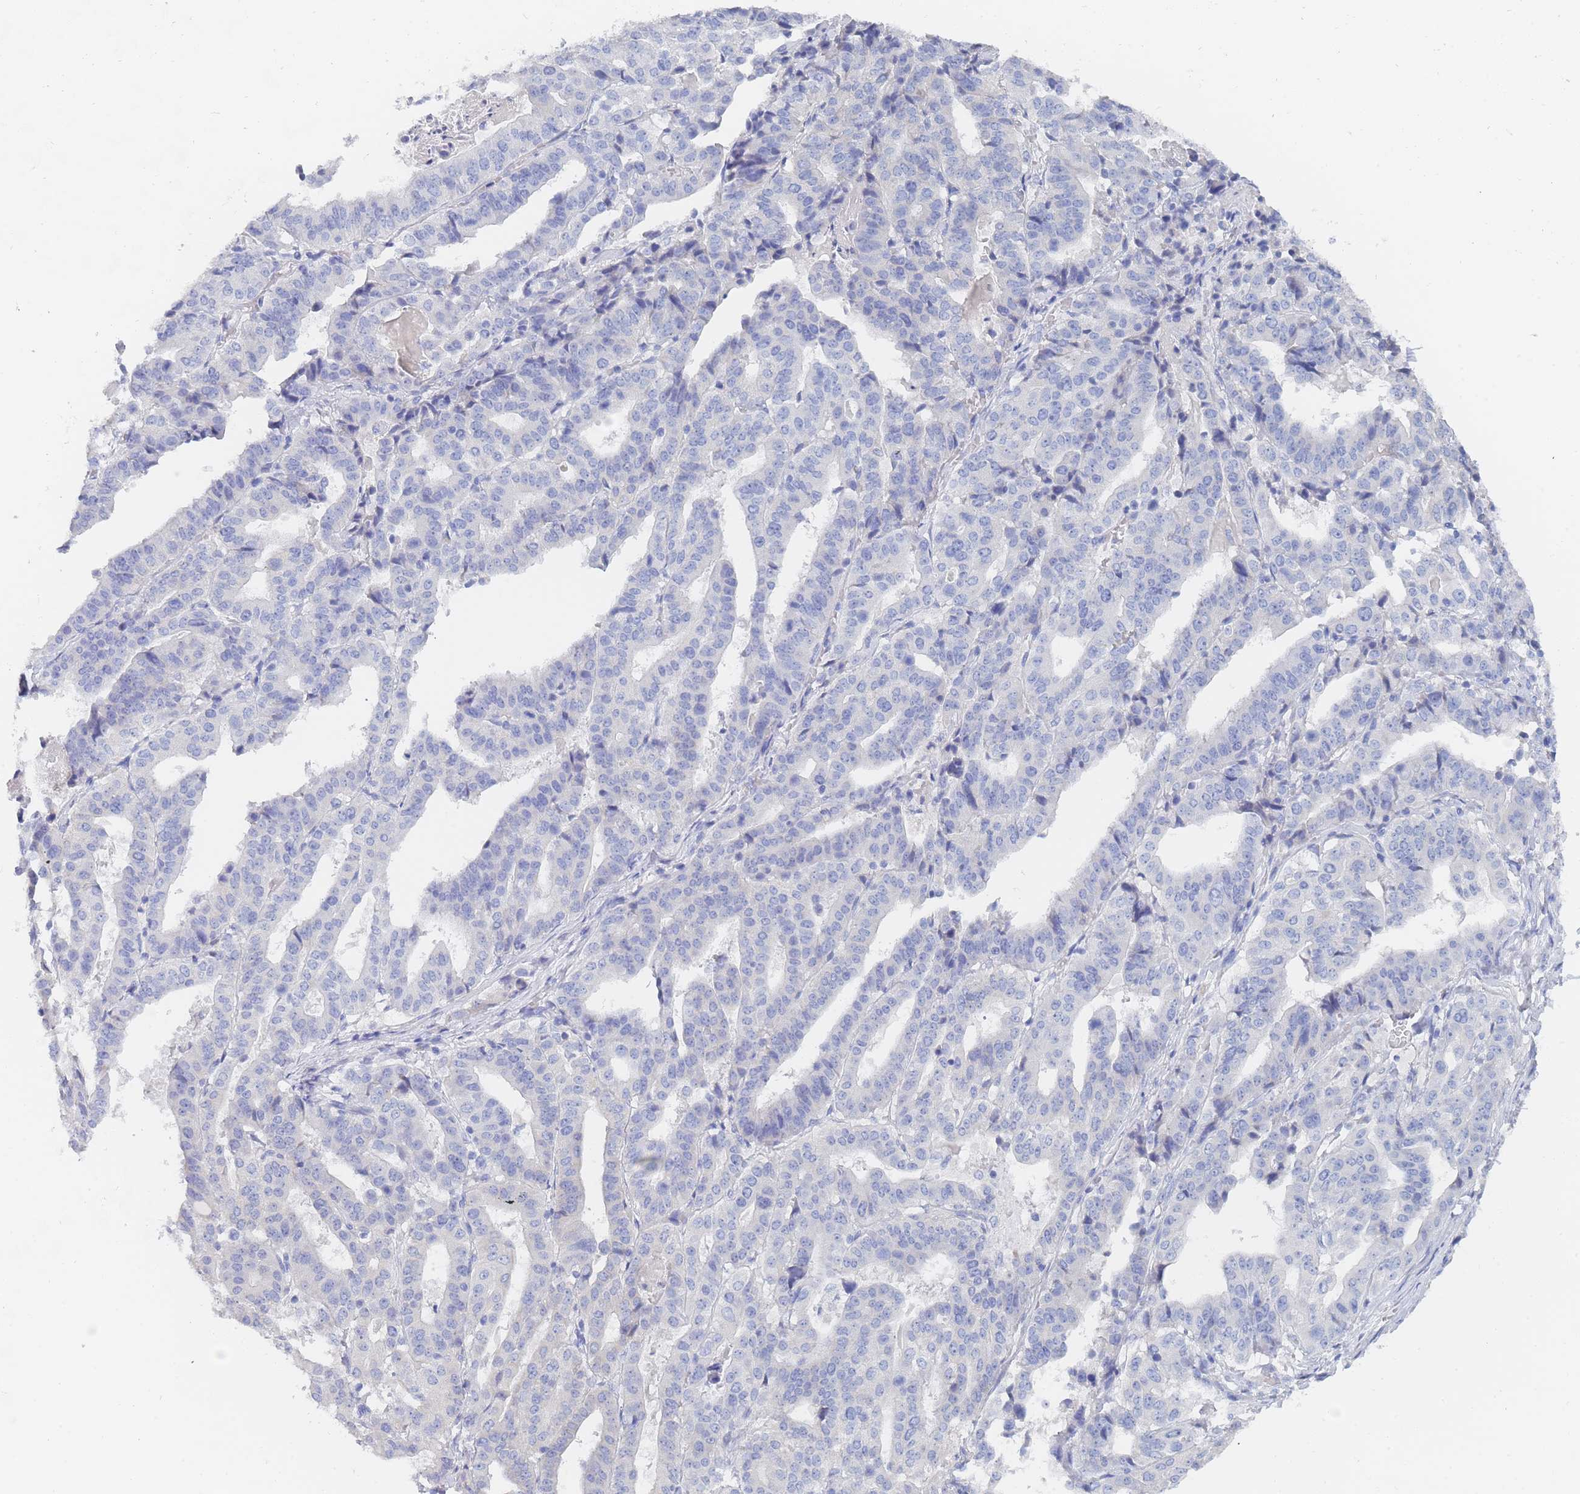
{"staining": {"intensity": "negative", "quantity": "none", "location": "none"}, "tissue": "stomach cancer", "cell_type": "Tumor cells", "image_type": "cancer", "snomed": [{"axis": "morphology", "description": "Adenocarcinoma, NOS"}, {"axis": "topography", "description": "Stomach"}], "caption": "There is no significant staining in tumor cells of stomach cancer (adenocarcinoma).", "gene": "SLC25A35", "patient": {"sex": "male", "age": 48}}